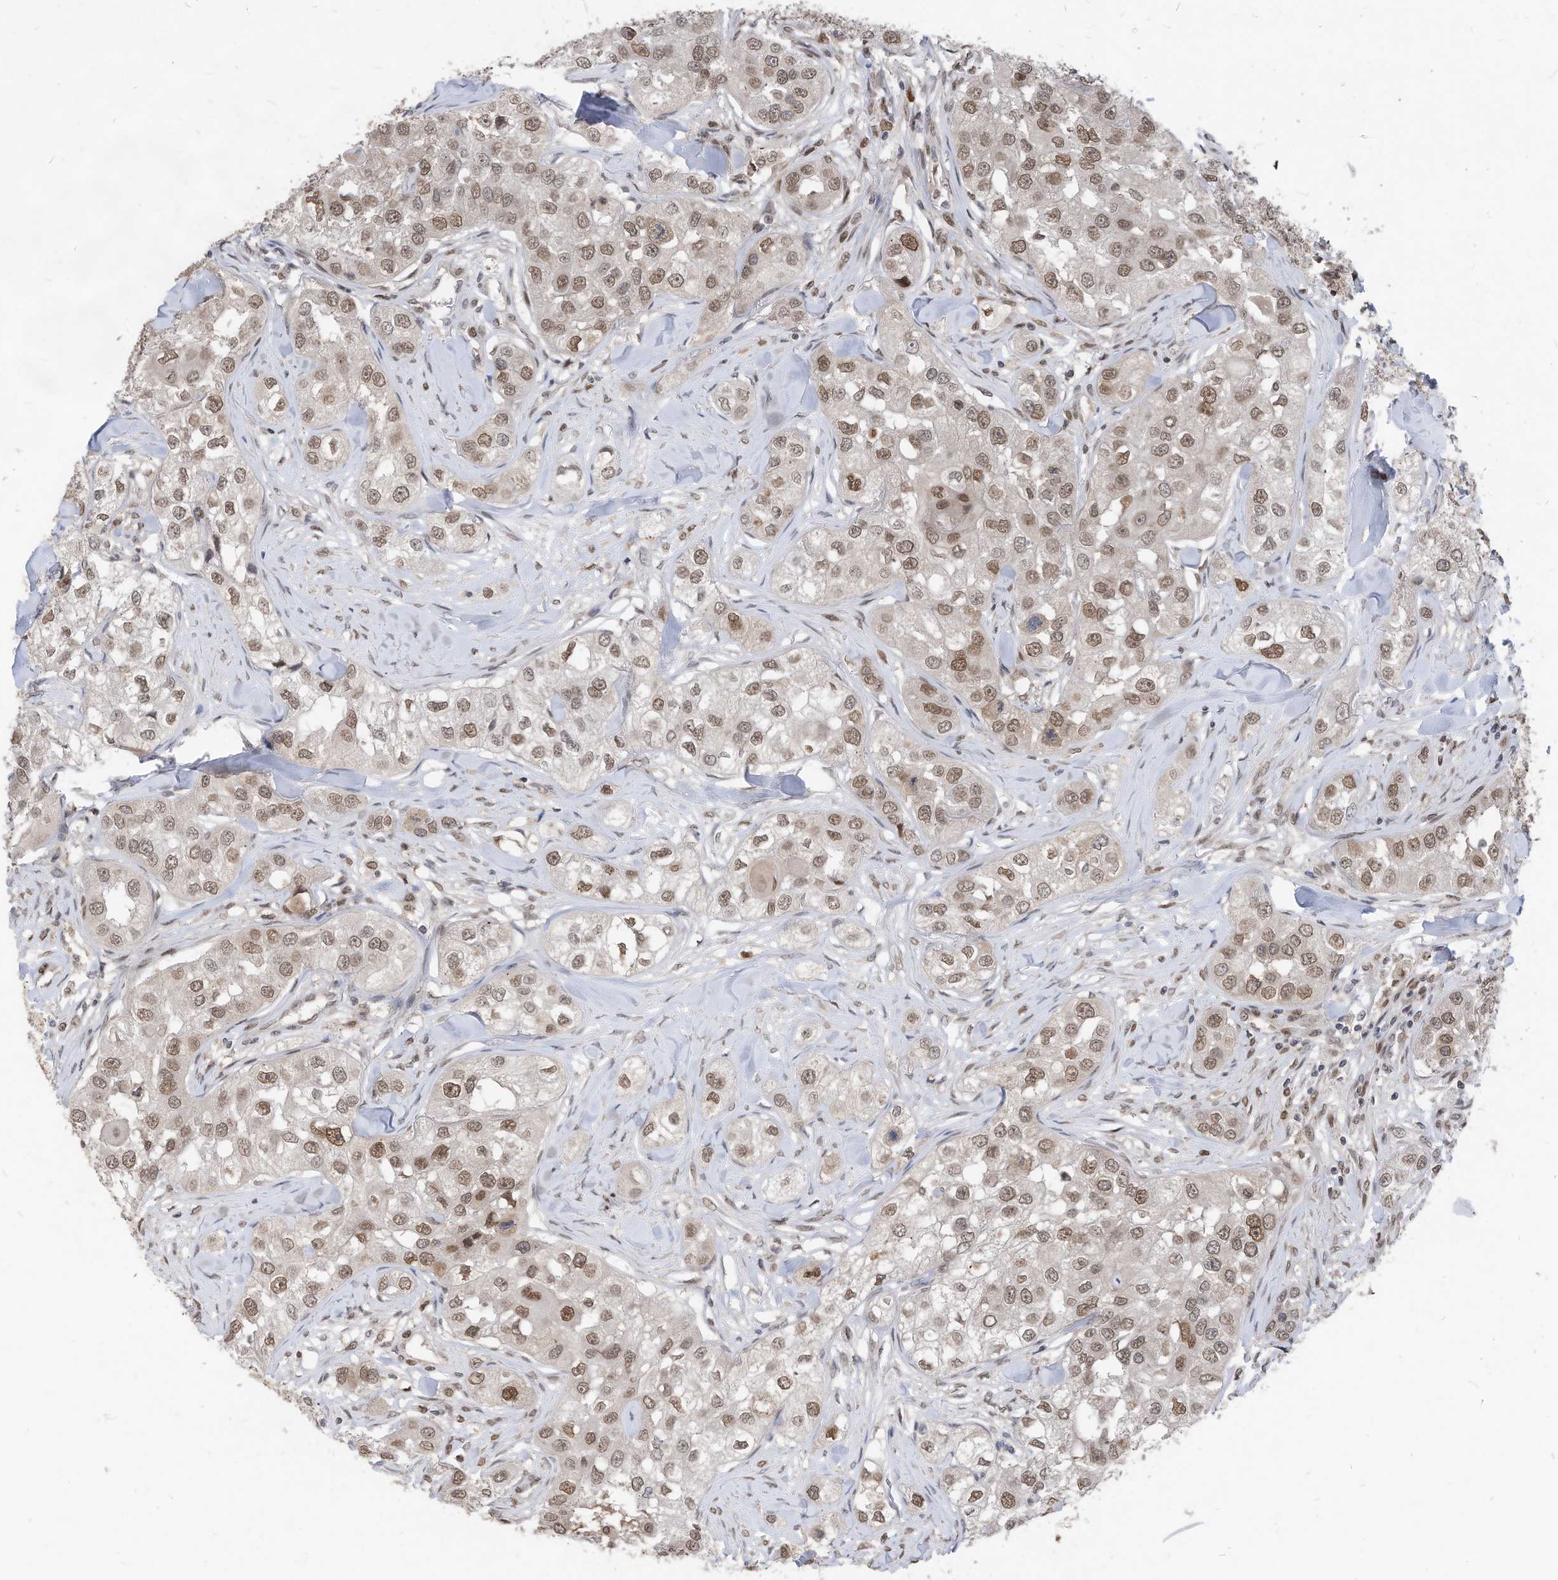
{"staining": {"intensity": "moderate", "quantity": ">75%", "location": "nuclear"}, "tissue": "head and neck cancer", "cell_type": "Tumor cells", "image_type": "cancer", "snomed": [{"axis": "morphology", "description": "Normal tissue, NOS"}, {"axis": "morphology", "description": "Squamous cell carcinoma, NOS"}, {"axis": "topography", "description": "Skeletal muscle"}, {"axis": "topography", "description": "Head-Neck"}], "caption": "Immunohistochemical staining of human head and neck cancer reveals medium levels of moderate nuclear protein staining in about >75% of tumor cells. The protein is shown in brown color, while the nuclei are stained blue.", "gene": "KPNB1", "patient": {"sex": "male", "age": 51}}